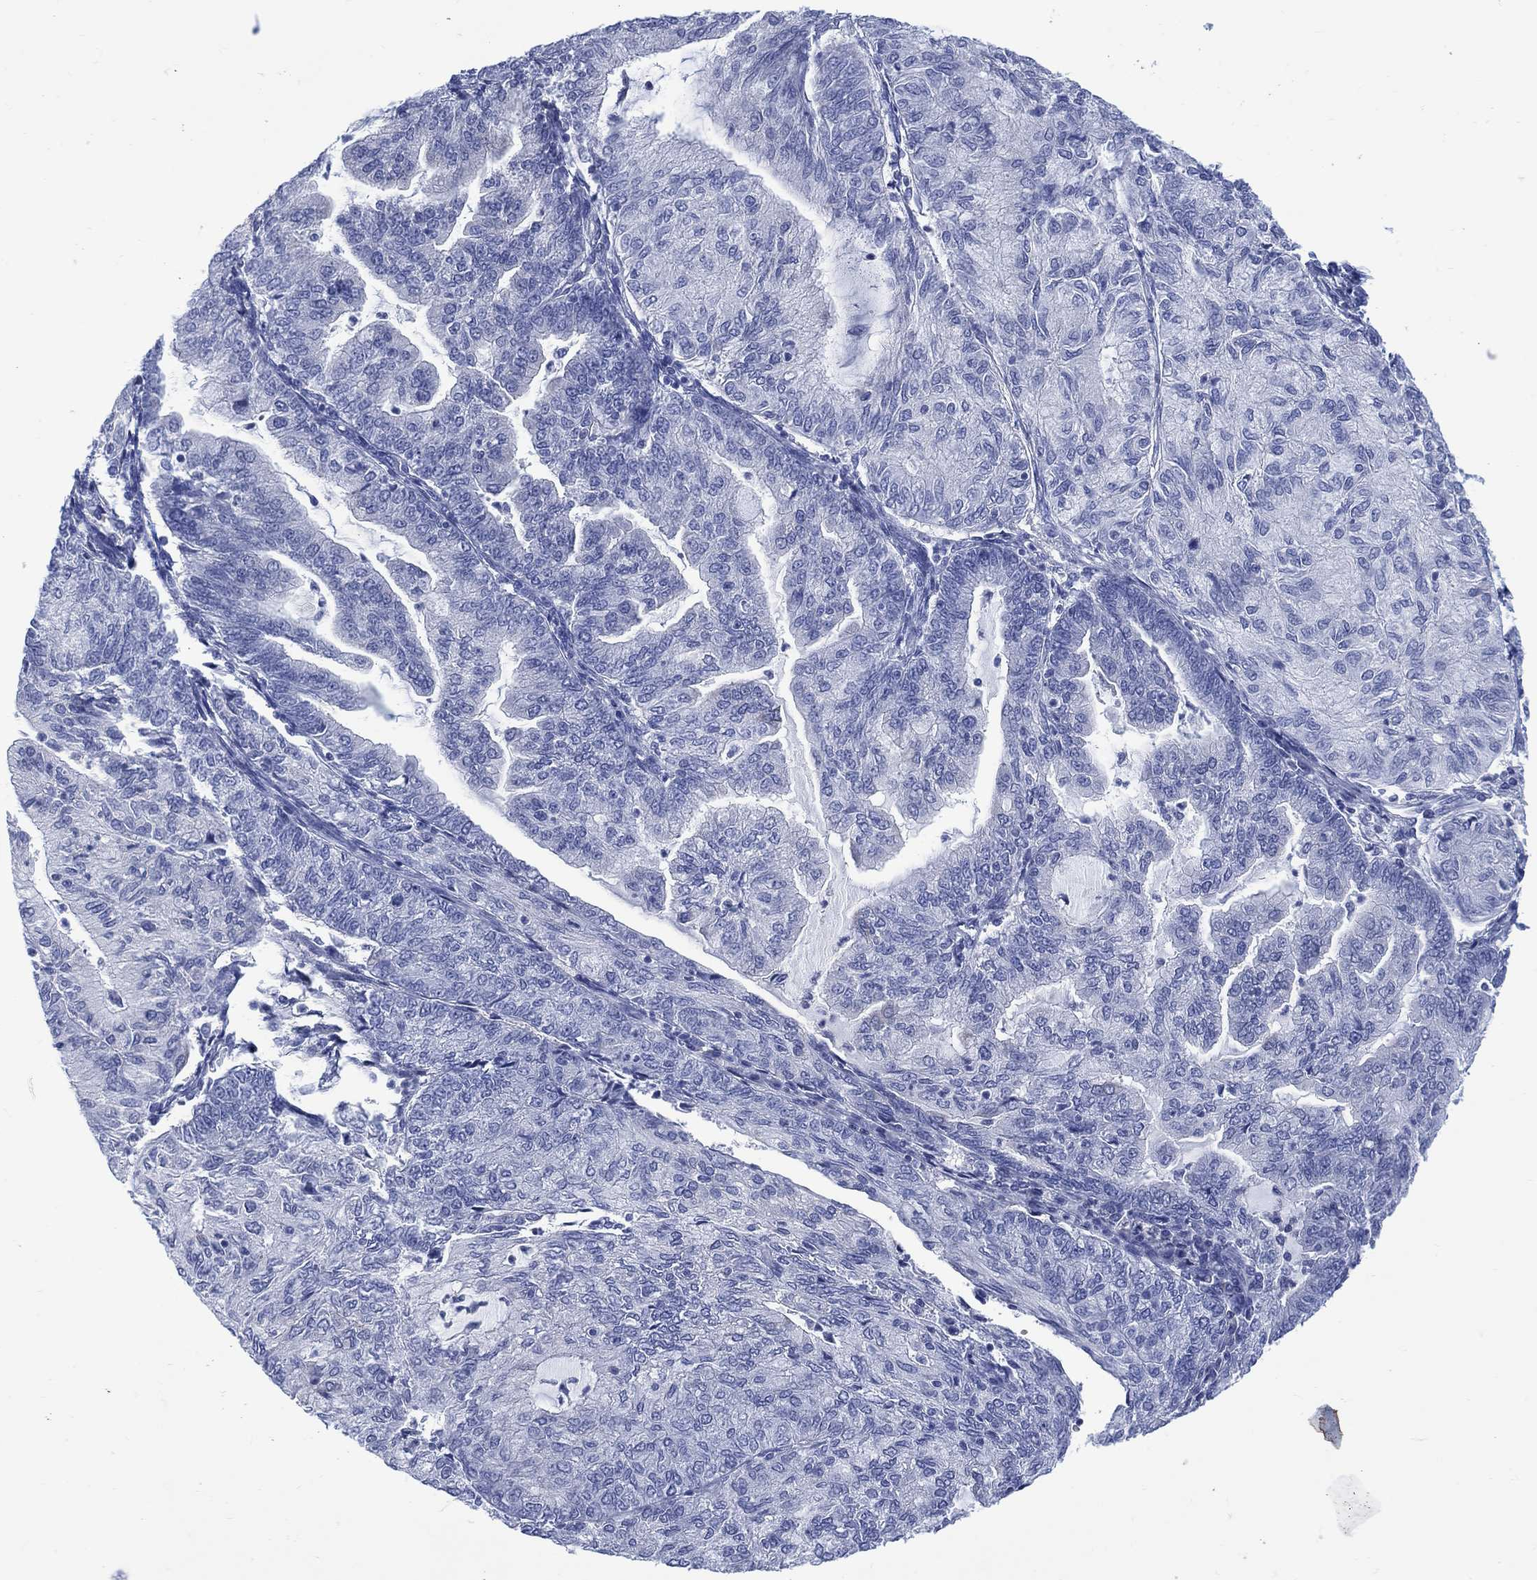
{"staining": {"intensity": "negative", "quantity": "none", "location": "none"}, "tissue": "endometrial cancer", "cell_type": "Tumor cells", "image_type": "cancer", "snomed": [{"axis": "morphology", "description": "Adenocarcinoma, NOS"}, {"axis": "topography", "description": "Endometrium"}], "caption": "This is an immunohistochemistry histopathology image of endometrial cancer (adenocarcinoma). There is no expression in tumor cells.", "gene": "DDI1", "patient": {"sex": "female", "age": 82}}